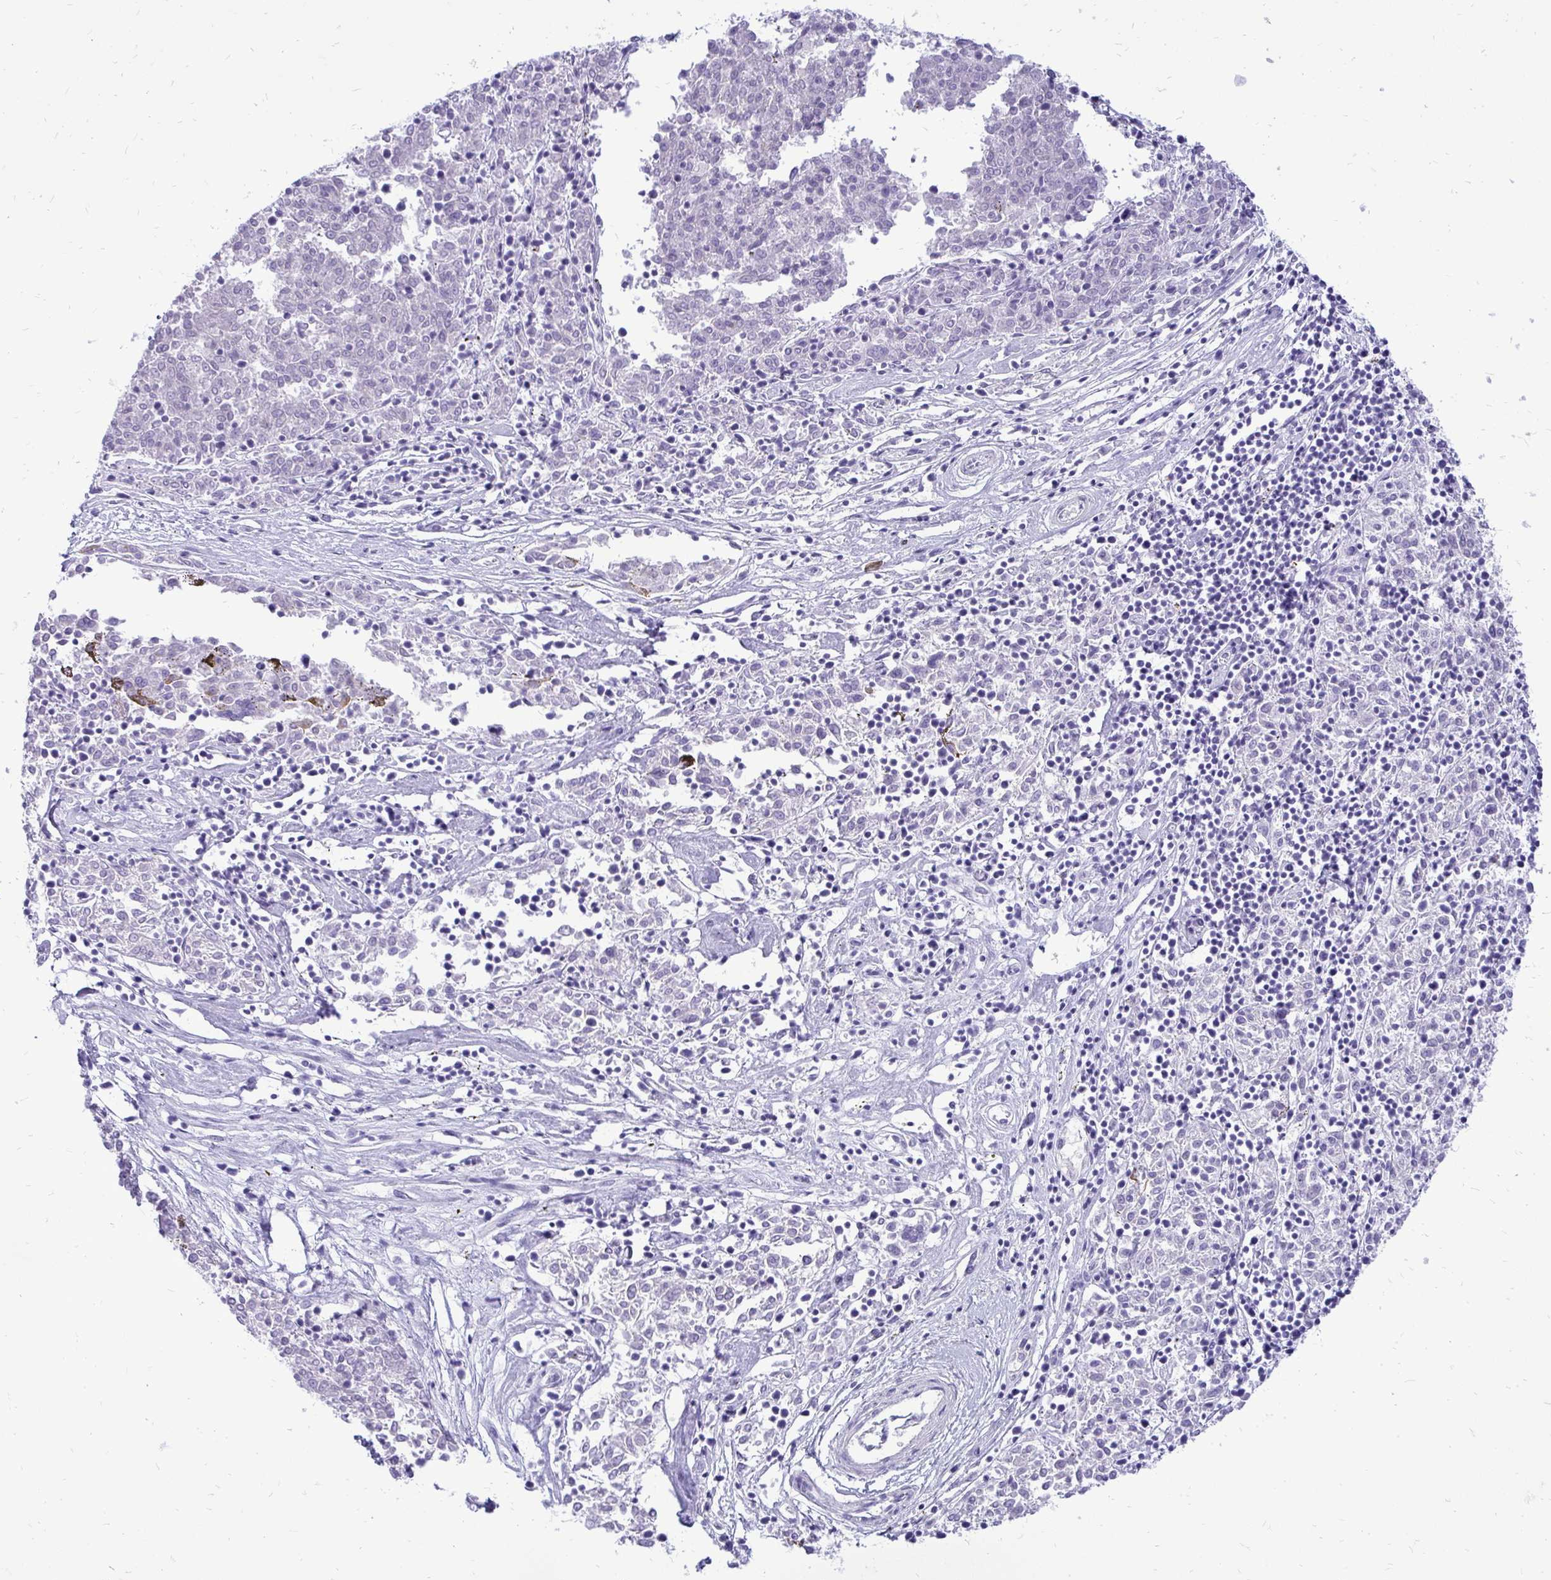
{"staining": {"intensity": "negative", "quantity": "none", "location": "none"}, "tissue": "melanoma", "cell_type": "Tumor cells", "image_type": "cancer", "snomed": [{"axis": "morphology", "description": "Malignant melanoma, NOS"}, {"axis": "topography", "description": "Skin"}], "caption": "Immunohistochemical staining of melanoma exhibits no significant staining in tumor cells. (IHC, brightfield microscopy, high magnification).", "gene": "SPTBN2", "patient": {"sex": "female", "age": 72}}